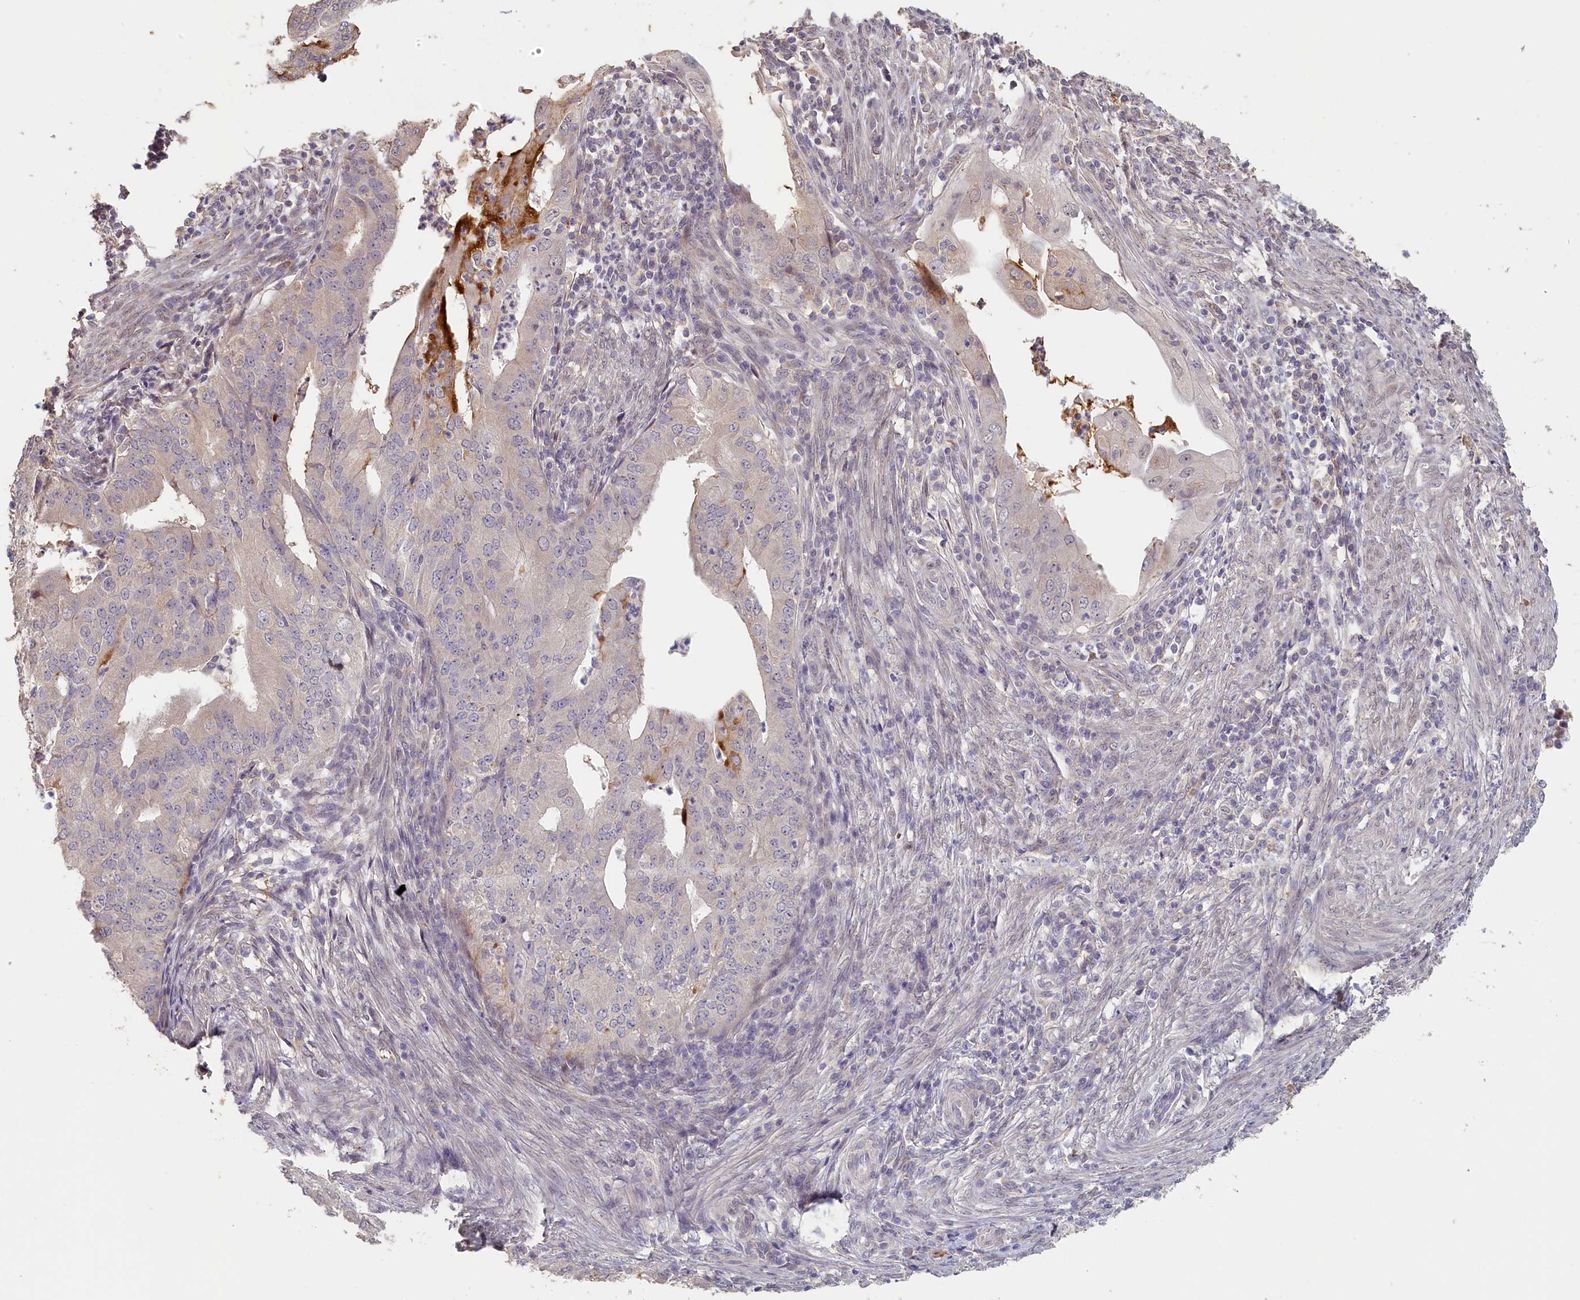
{"staining": {"intensity": "moderate", "quantity": "<25%", "location": "cytoplasmic/membranous"}, "tissue": "endometrial cancer", "cell_type": "Tumor cells", "image_type": "cancer", "snomed": [{"axis": "morphology", "description": "Adenocarcinoma, NOS"}, {"axis": "topography", "description": "Endometrium"}], "caption": "Immunohistochemical staining of human endometrial cancer (adenocarcinoma) demonstrates low levels of moderate cytoplasmic/membranous expression in approximately <25% of tumor cells.", "gene": "STX16", "patient": {"sex": "female", "age": 50}}